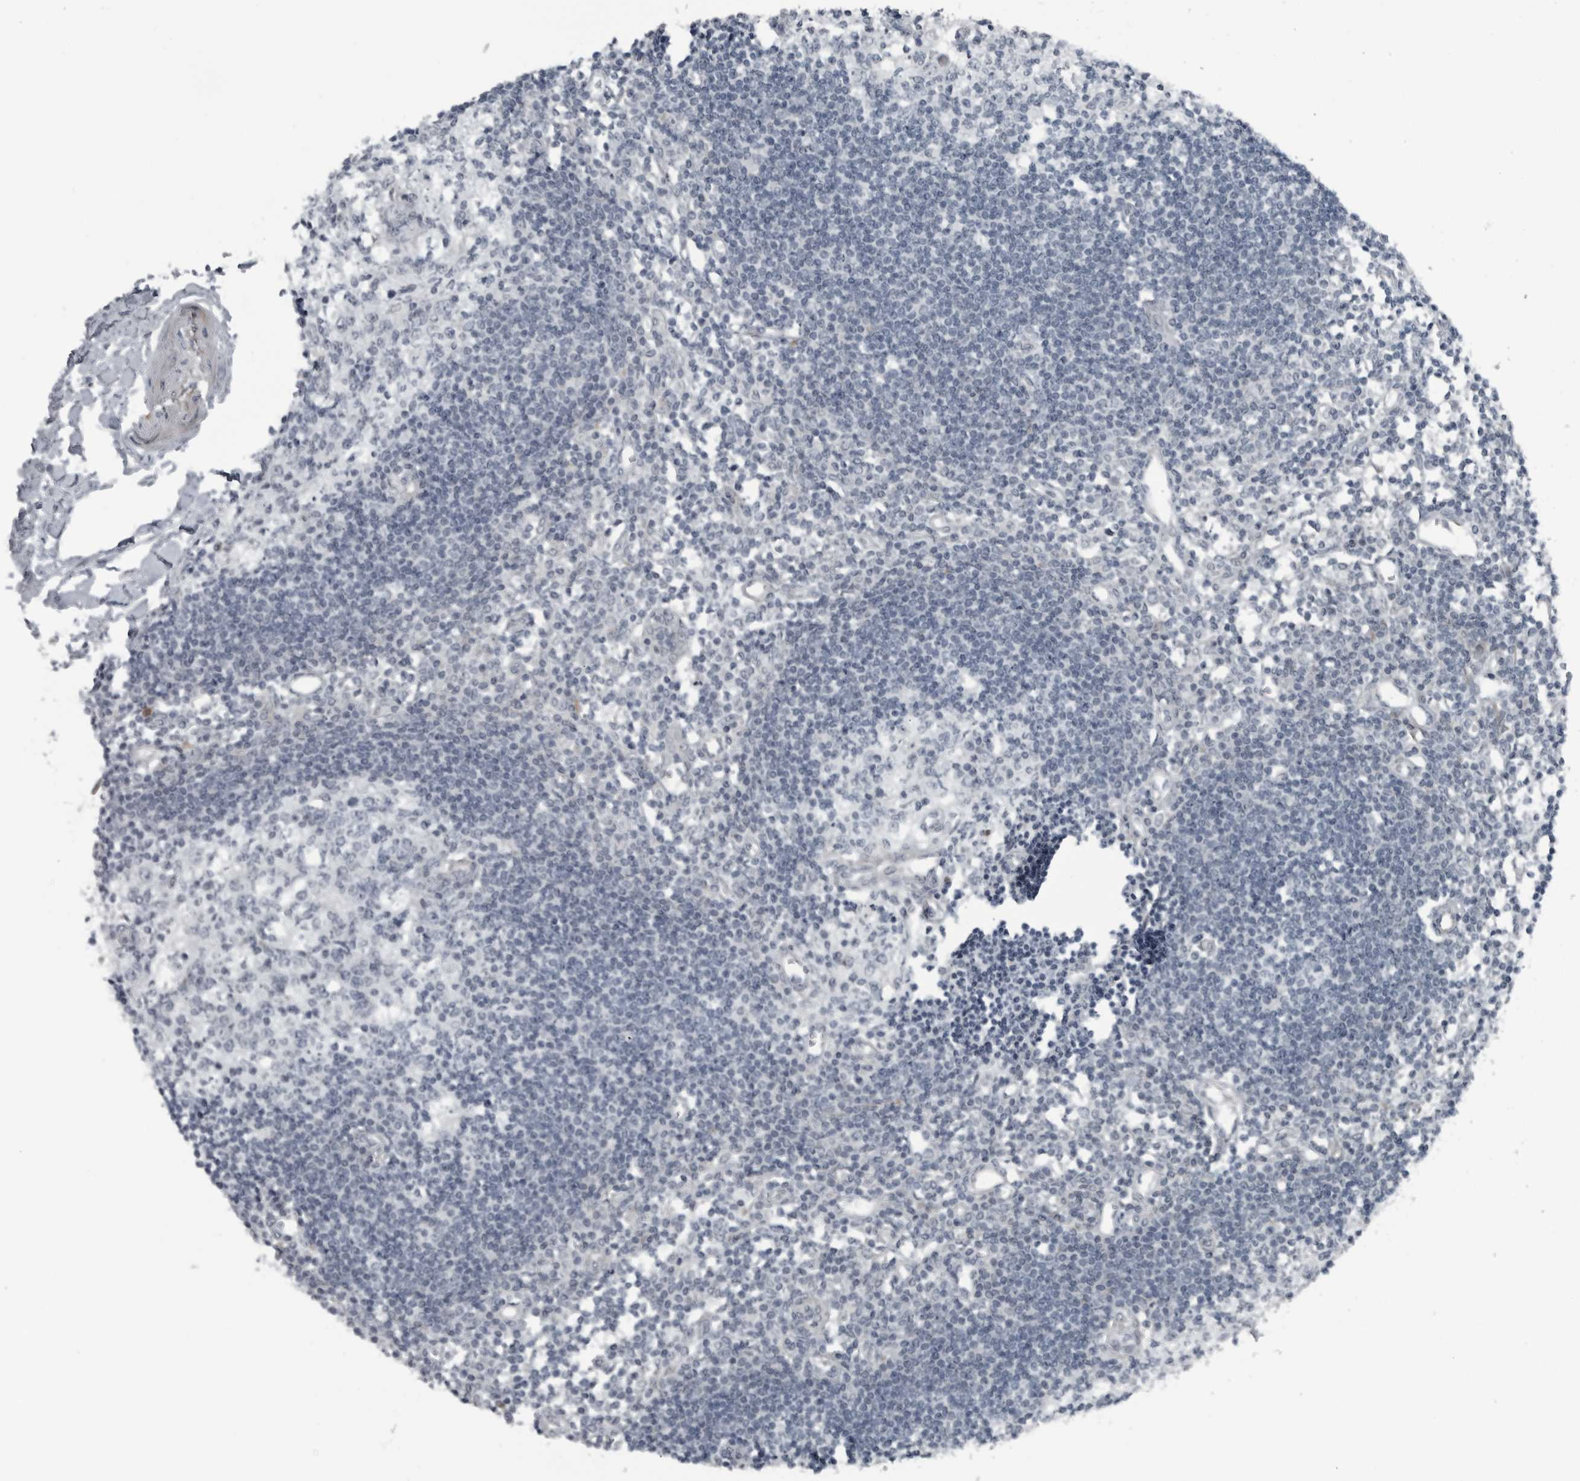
{"staining": {"intensity": "negative", "quantity": "none", "location": "none"}, "tissue": "lymph node", "cell_type": "Germinal center cells", "image_type": "normal", "snomed": [{"axis": "morphology", "description": "Normal tissue, NOS"}, {"axis": "morphology", "description": "Malignant melanoma, Metastatic site"}, {"axis": "topography", "description": "Lymph node"}], "caption": "Protein analysis of unremarkable lymph node displays no significant expression in germinal center cells.", "gene": "GAK", "patient": {"sex": "male", "age": 41}}